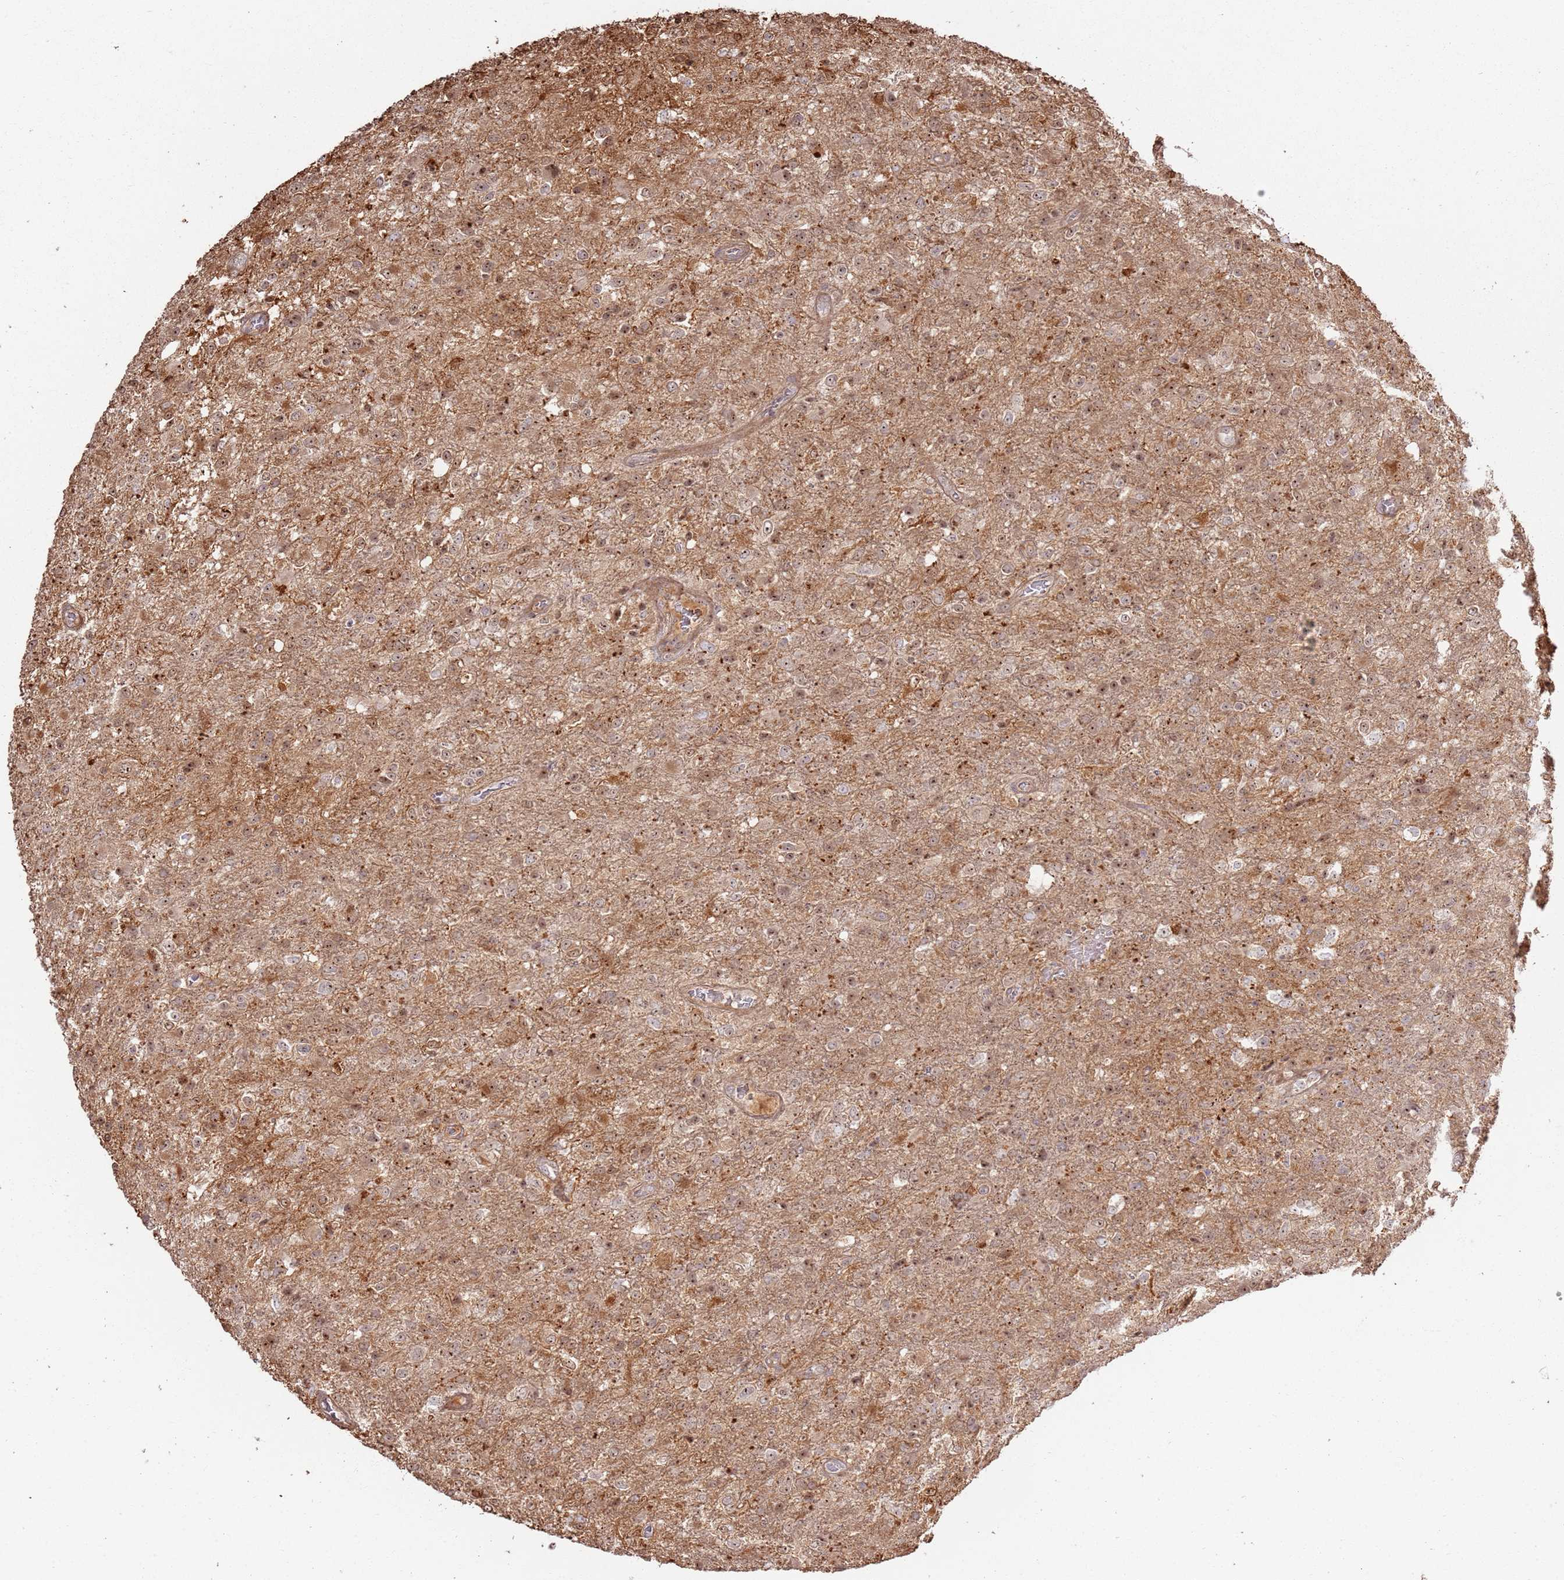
{"staining": {"intensity": "moderate", "quantity": ">75%", "location": "cytoplasmic/membranous,nuclear"}, "tissue": "glioma", "cell_type": "Tumor cells", "image_type": "cancer", "snomed": [{"axis": "morphology", "description": "Glioma, malignant, High grade"}, {"axis": "topography", "description": "Brain"}], "caption": "Protein analysis of glioma tissue displays moderate cytoplasmic/membranous and nuclear expression in about >75% of tumor cells. (DAB (3,3'-diaminobenzidine) IHC, brown staining for protein, blue staining for nuclei).", "gene": "CNPY1", "patient": {"sex": "female", "age": 74}}